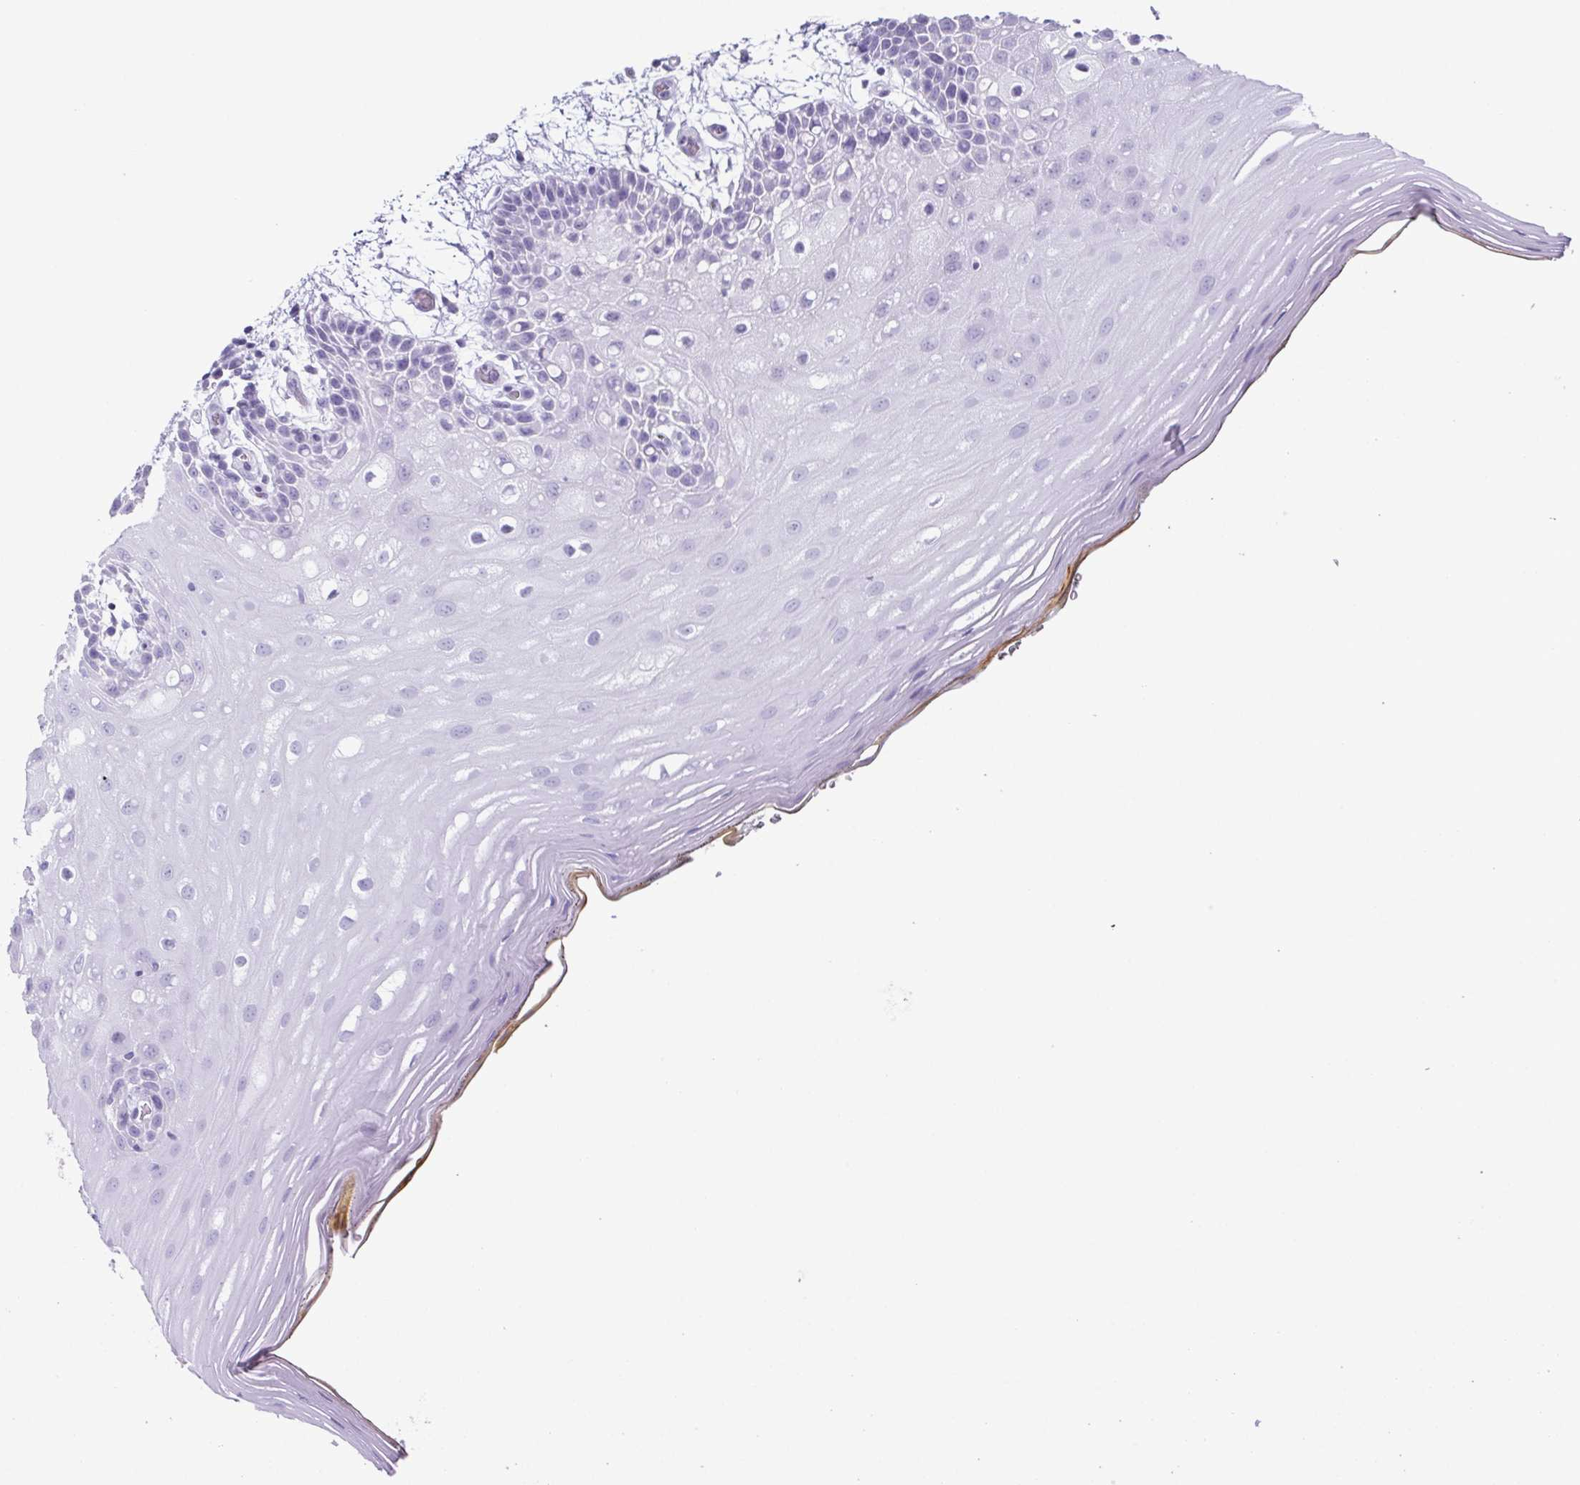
{"staining": {"intensity": "negative", "quantity": "none", "location": "none"}, "tissue": "oral mucosa", "cell_type": "Squamous epithelial cells", "image_type": "normal", "snomed": [{"axis": "morphology", "description": "Normal tissue, NOS"}, {"axis": "morphology", "description": "Squamous cell carcinoma, NOS"}, {"axis": "topography", "description": "Oral tissue"}, {"axis": "topography", "description": "Head-Neck"}], "caption": "Squamous epithelial cells show no significant staining in normal oral mucosa. The staining was performed using DAB to visualize the protein expression in brown, while the nuclei were stained in blue with hematoxylin (Magnification: 20x).", "gene": "ENKUR", "patient": {"sex": "male", "age": 52}}